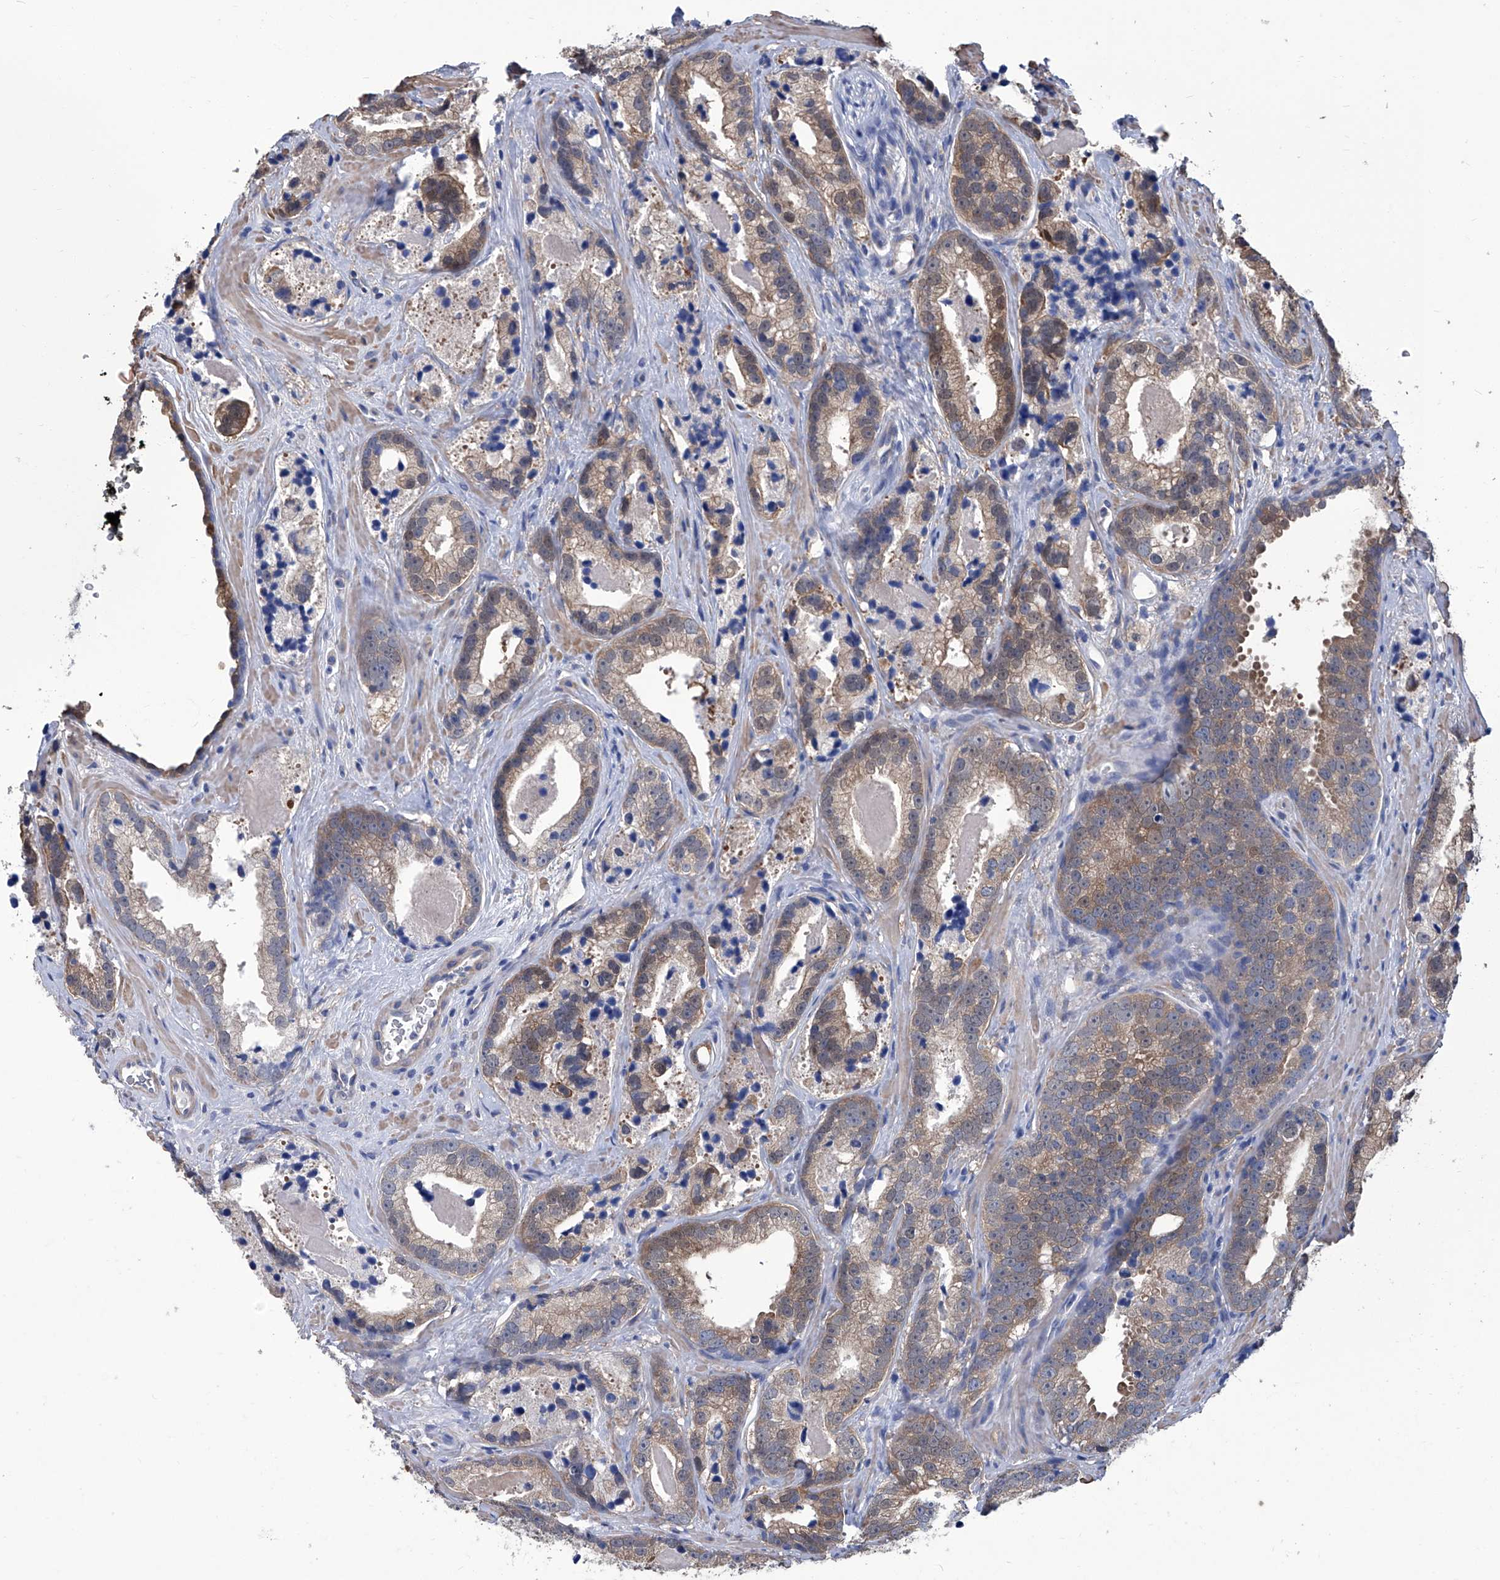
{"staining": {"intensity": "moderate", "quantity": "25%-75%", "location": "cytoplasmic/membranous"}, "tissue": "prostate cancer", "cell_type": "Tumor cells", "image_type": "cancer", "snomed": [{"axis": "morphology", "description": "Adenocarcinoma, High grade"}, {"axis": "topography", "description": "Prostate"}], "caption": "Protein expression analysis of prostate adenocarcinoma (high-grade) displays moderate cytoplasmic/membranous staining in about 25%-75% of tumor cells.", "gene": "SMS", "patient": {"sex": "male", "age": 62}}